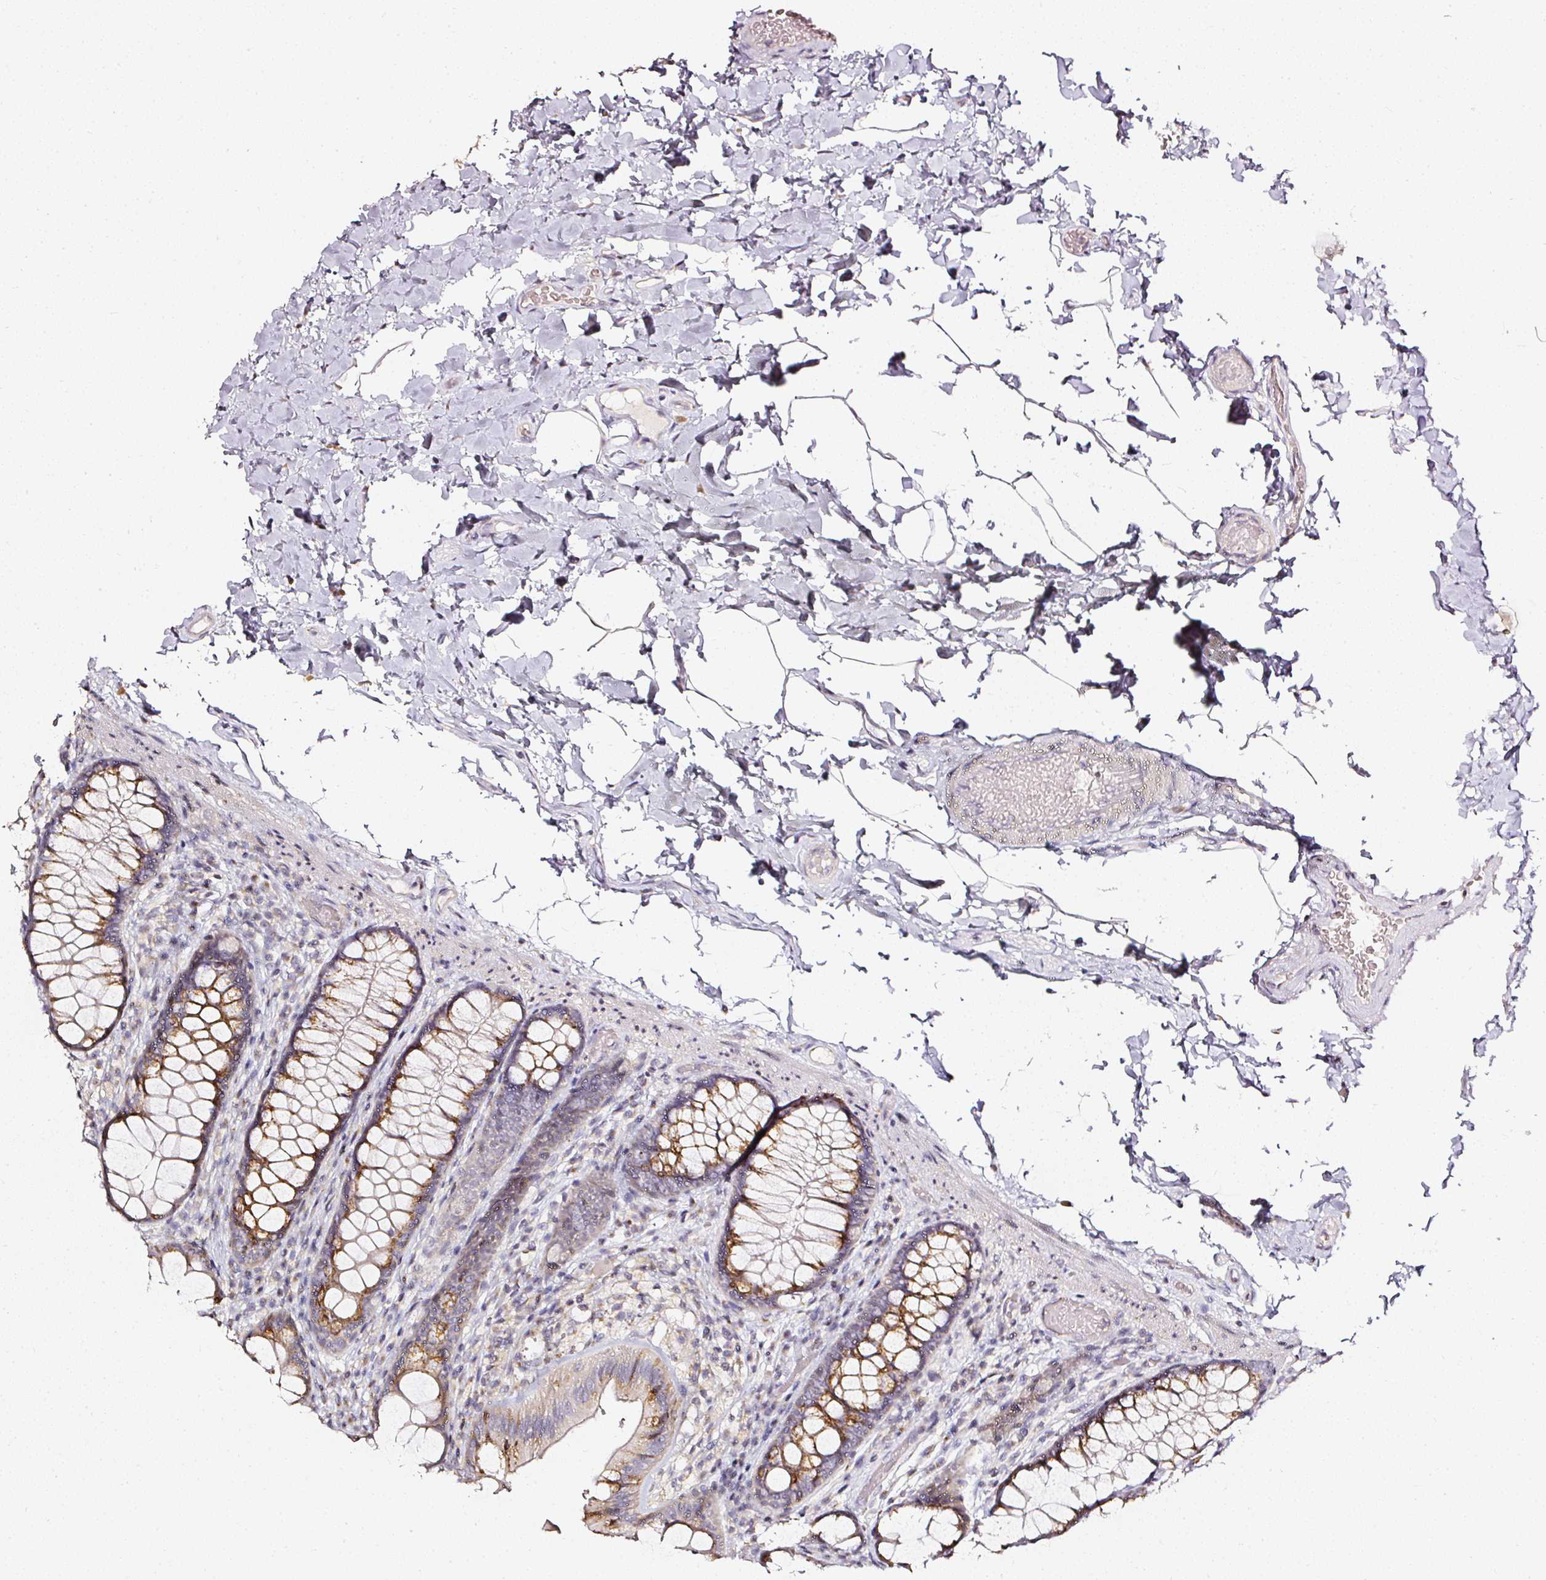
{"staining": {"intensity": "negative", "quantity": "none", "location": "none"}, "tissue": "colon", "cell_type": "Endothelial cells", "image_type": "normal", "snomed": [{"axis": "morphology", "description": "Normal tissue, NOS"}, {"axis": "topography", "description": "Colon"}], "caption": "There is no significant positivity in endothelial cells of colon. The staining is performed using DAB (3,3'-diaminobenzidine) brown chromogen with nuclei counter-stained in using hematoxylin.", "gene": "NTRK1", "patient": {"sex": "male", "age": 46}}